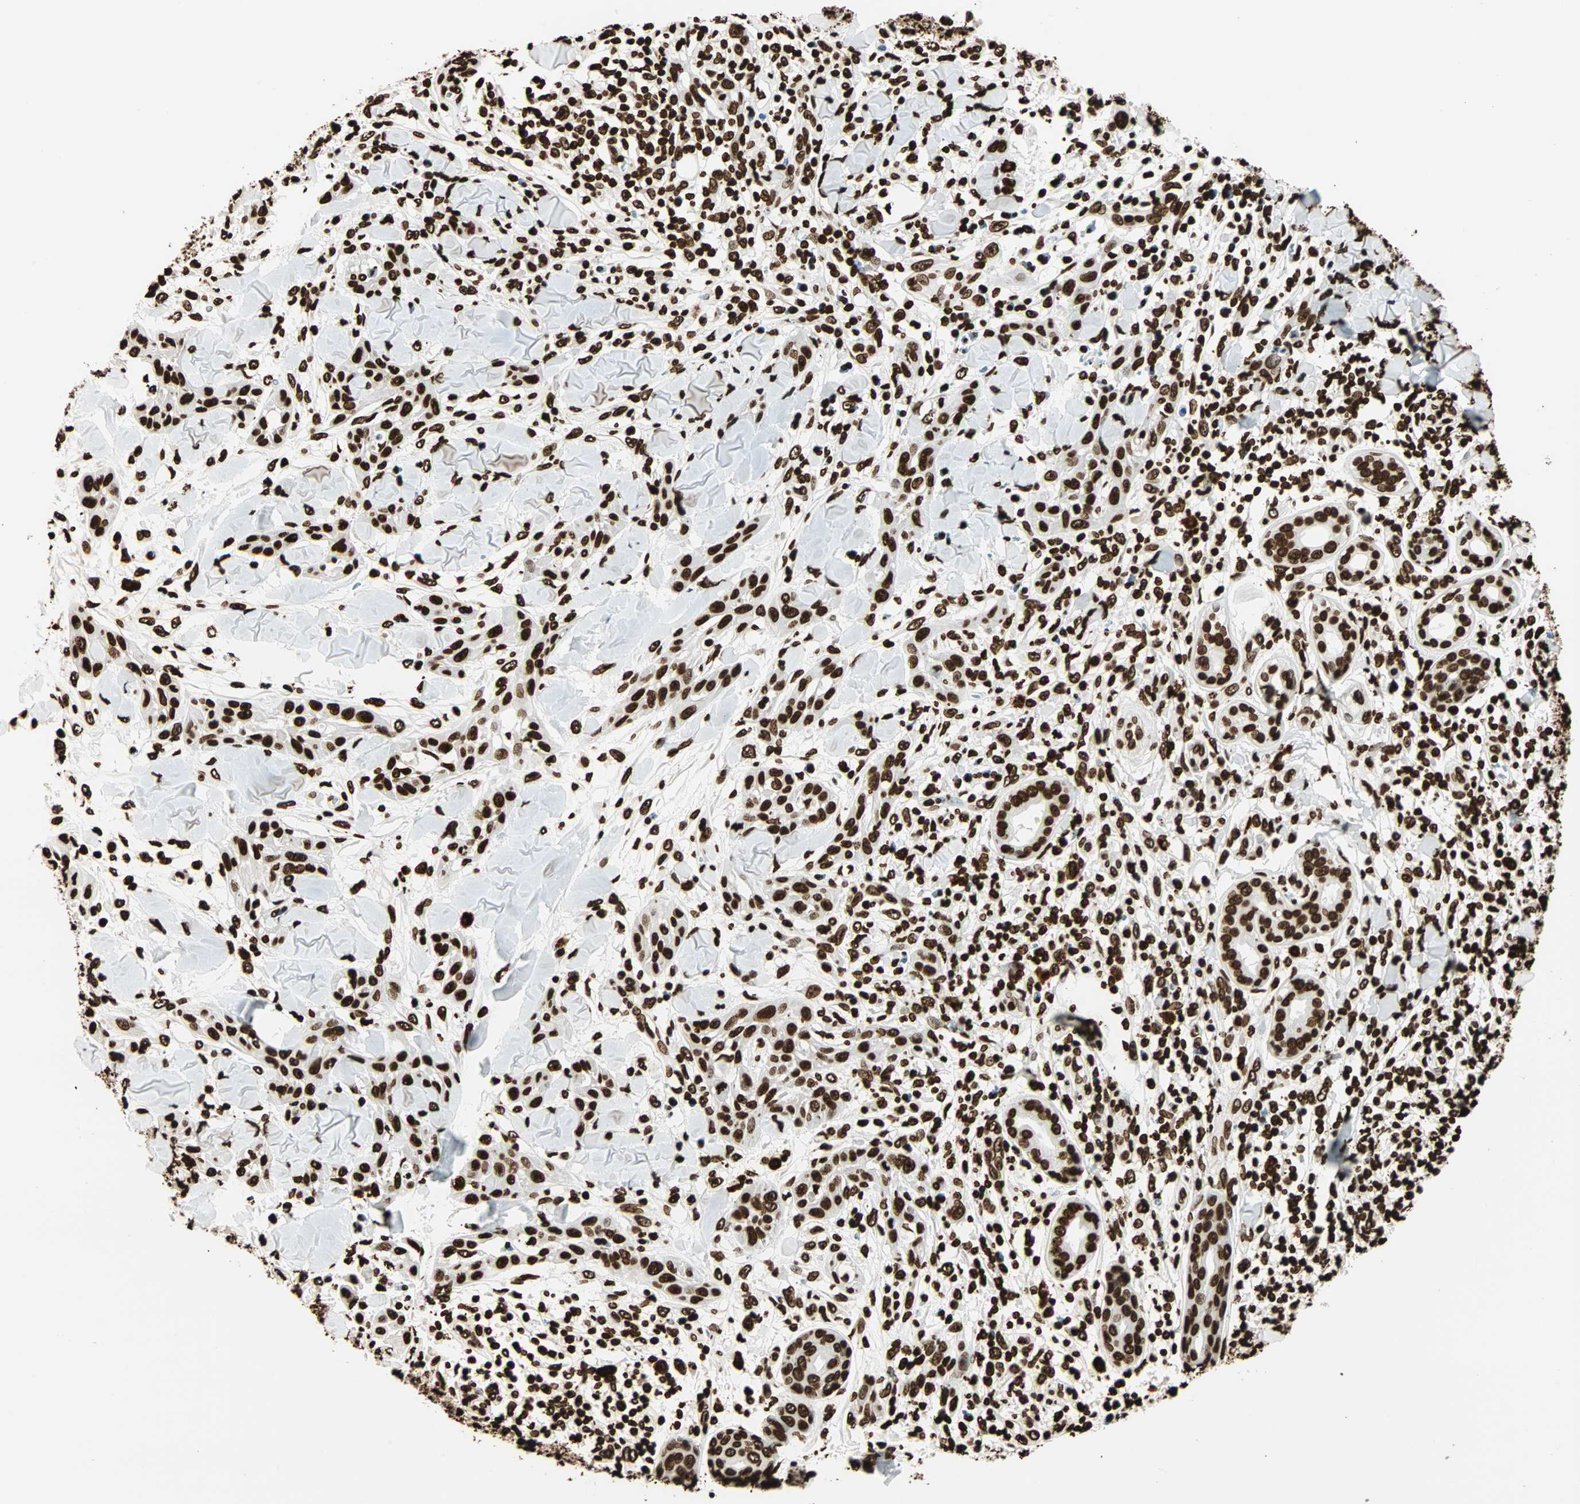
{"staining": {"intensity": "strong", "quantity": ">75%", "location": "nuclear"}, "tissue": "skin cancer", "cell_type": "Tumor cells", "image_type": "cancer", "snomed": [{"axis": "morphology", "description": "Squamous cell carcinoma, NOS"}, {"axis": "topography", "description": "Skin"}], "caption": "Skin cancer (squamous cell carcinoma) stained with DAB (3,3'-diaminobenzidine) immunohistochemistry reveals high levels of strong nuclear staining in about >75% of tumor cells. (DAB (3,3'-diaminobenzidine) = brown stain, brightfield microscopy at high magnification).", "gene": "GLI2", "patient": {"sex": "male", "age": 24}}